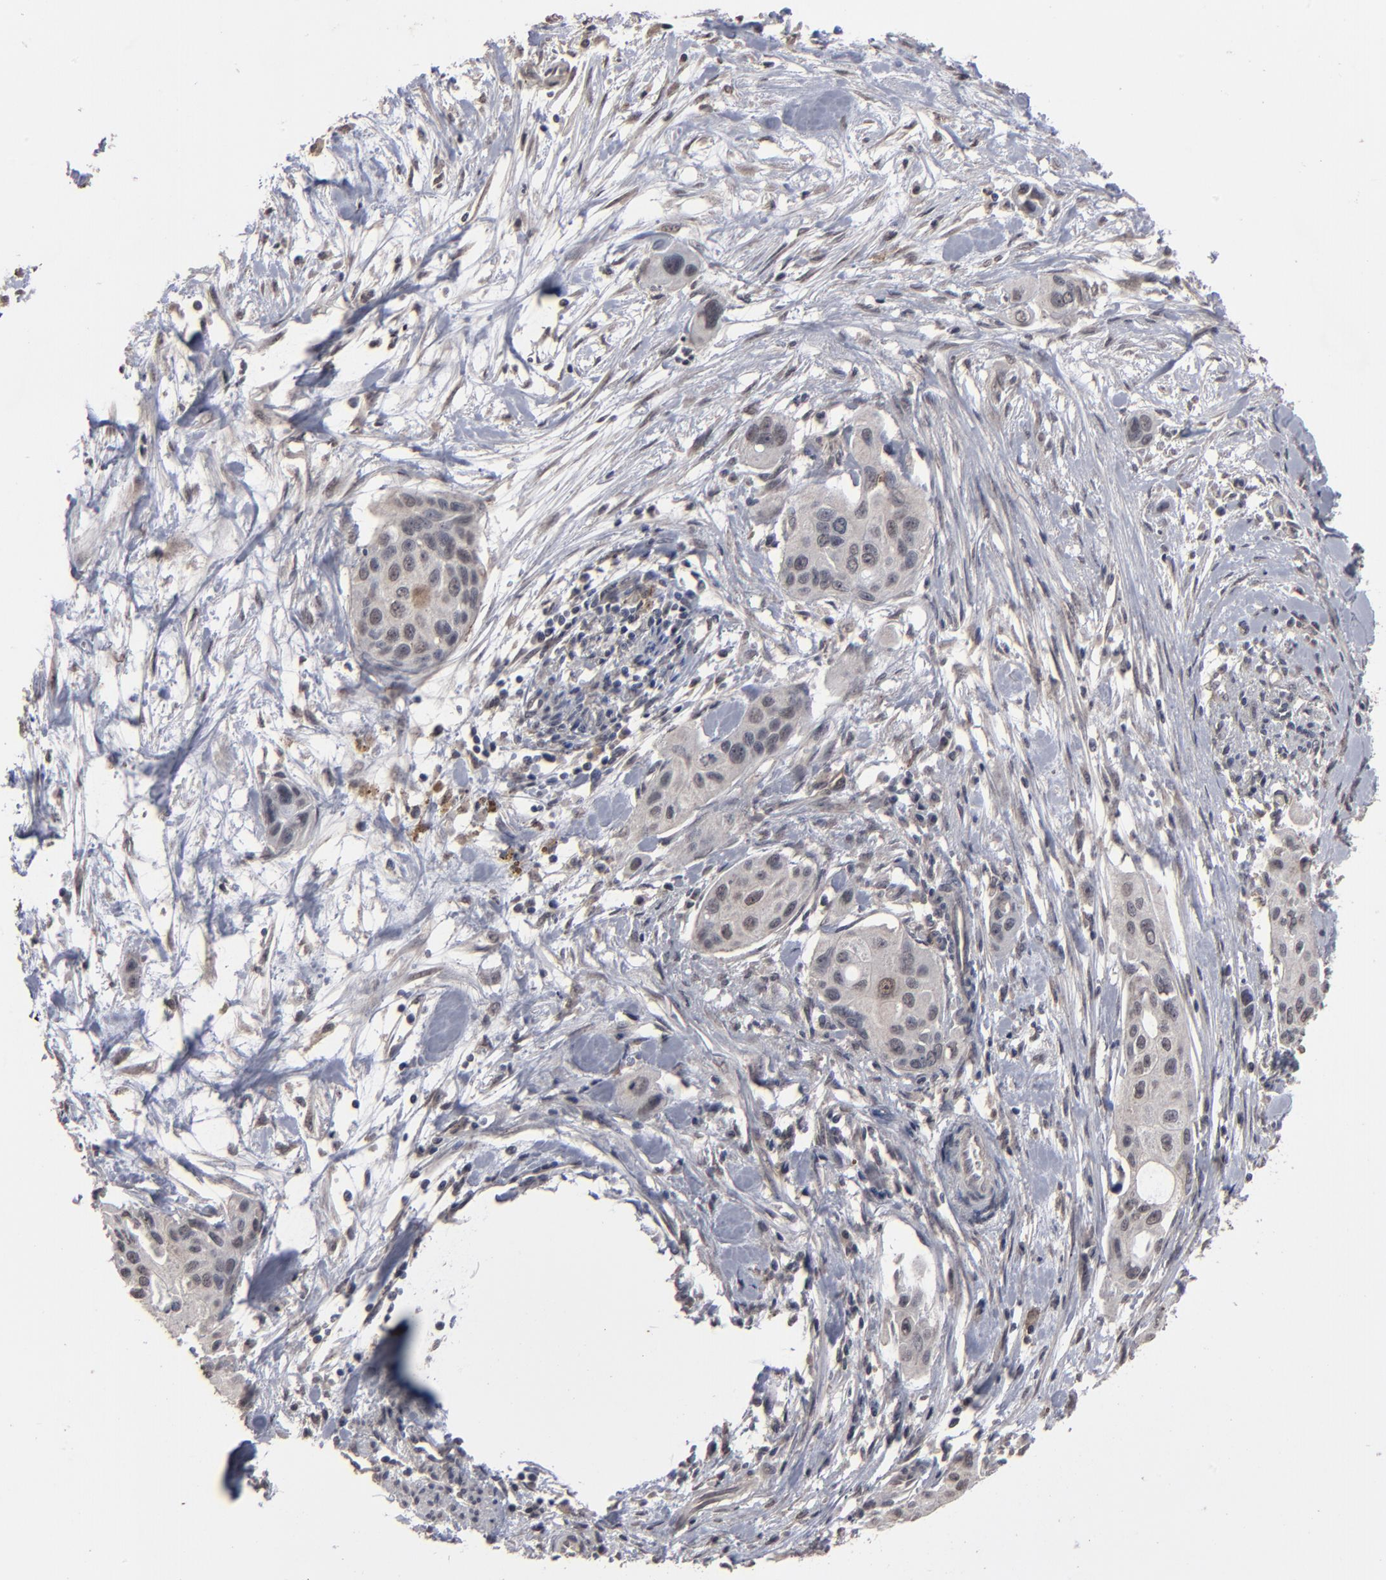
{"staining": {"intensity": "weak", "quantity": "25%-75%", "location": "cytoplasmic/membranous"}, "tissue": "pancreatic cancer", "cell_type": "Tumor cells", "image_type": "cancer", "snomed": [{"axis": "morphology", "description": "Adenocarcinoma, NOS"}, {"axis": "topography", "description": "Pancreas"}], "caption": "Immunohistochemistry (IHC) (DAB) staining of human adenocarcinoma (pancreatic) reveals weak cytoplasmic/membranous protein expression in about 25%-75% of tumor cells.", "gene": "SLC22A17", "patient": {"sex": "female", "age": 60}}